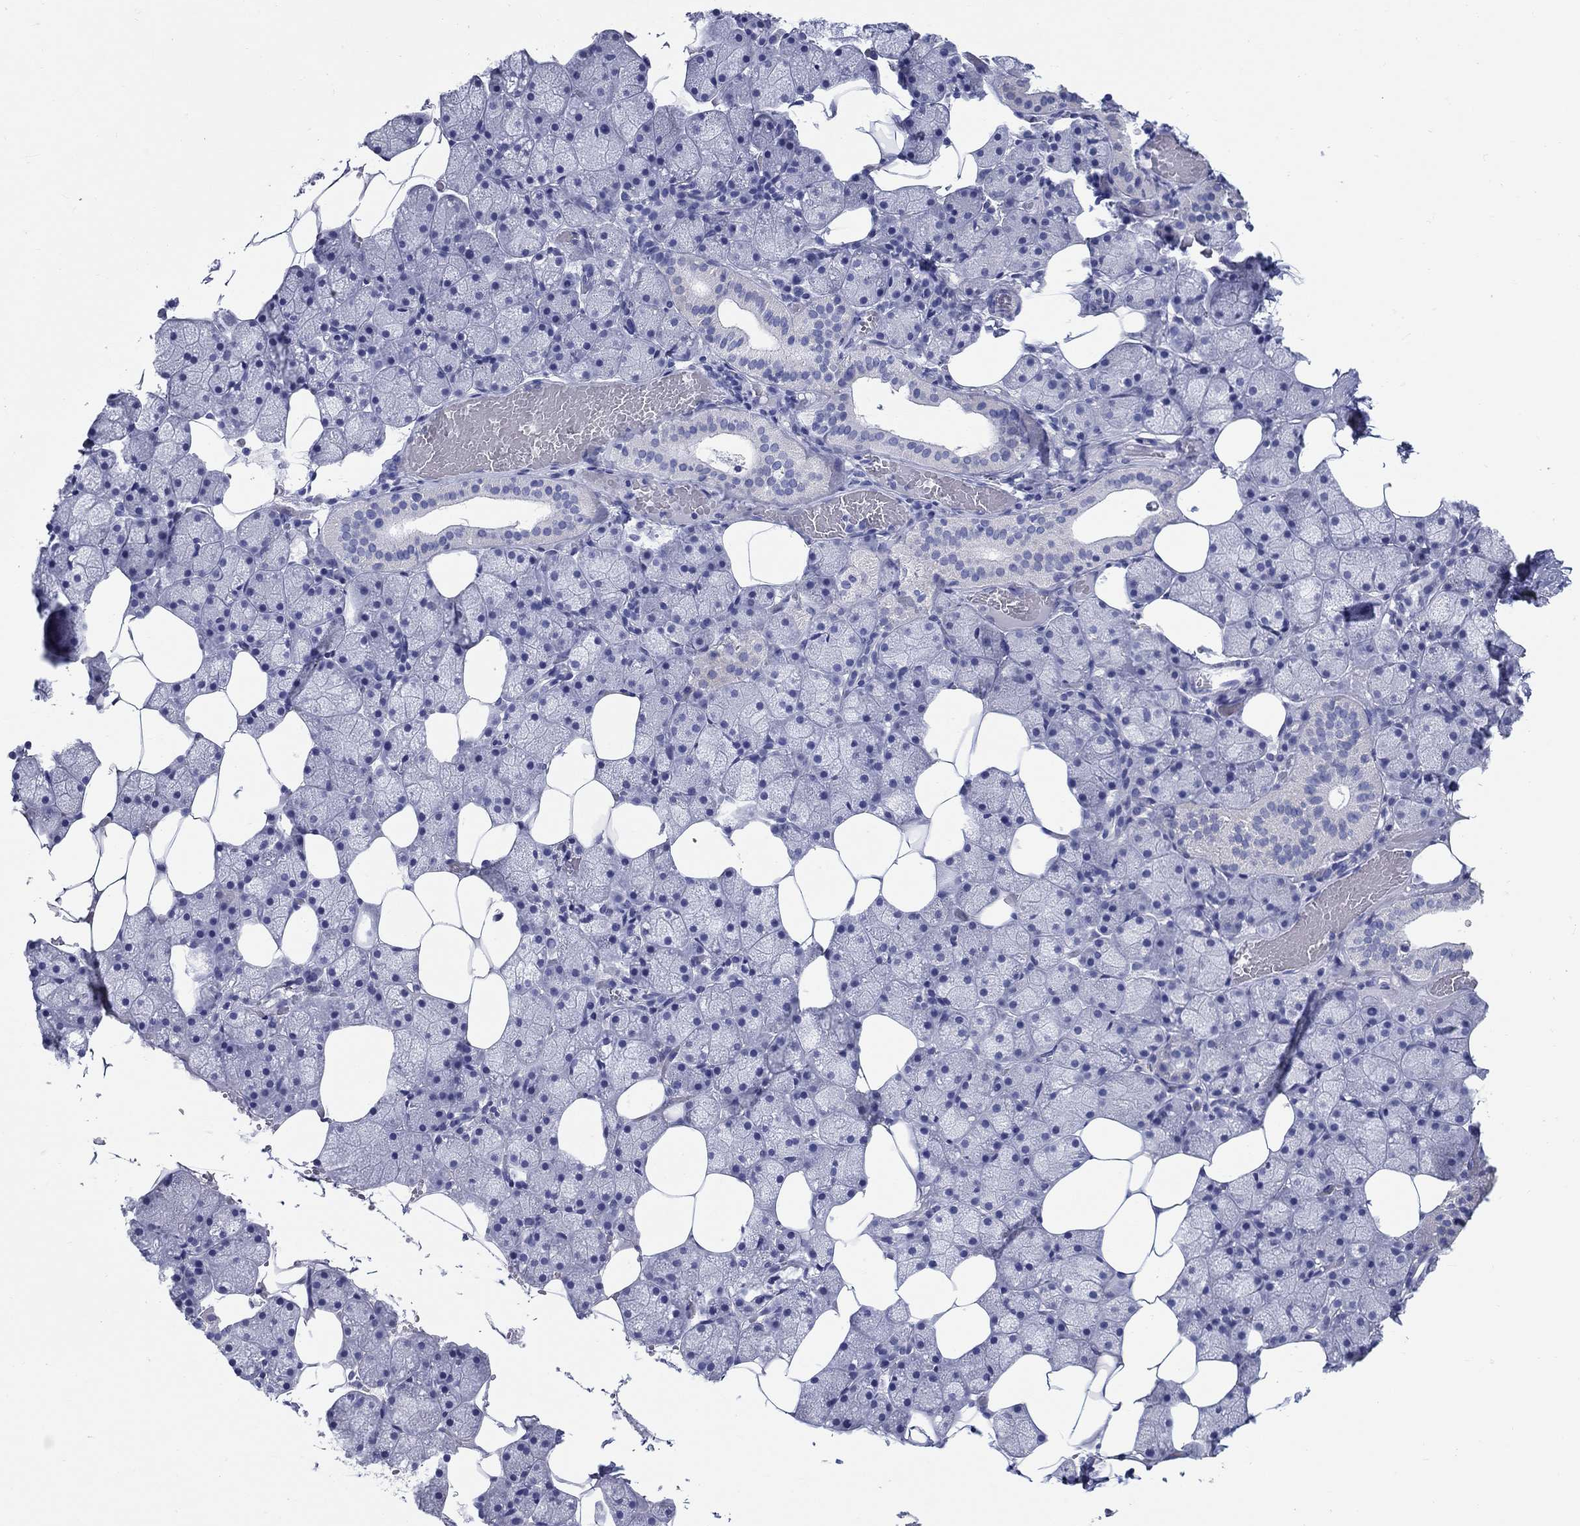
{"staining": {"intensity": "weak", "quantity": "<25%", "location": "cytoplasmic/membranous"}, "tissue": "salivary gland", "cell_type": "Glandular cells", "image_type": "normal", "snomed": [{"axis": "morphology", "description": "Normal tissue, NOS"}, {"axis": "topography", "description": "Salivary gland"}], "caption": "A high-resolution image shows IHC staining of benign salivary gland, which exhibits no significant staining in glandular cells. (DAB immunohistochemistry, high magnification).", "gene": "CRYGS", "patient": {"sex": "male", "age": 38}}